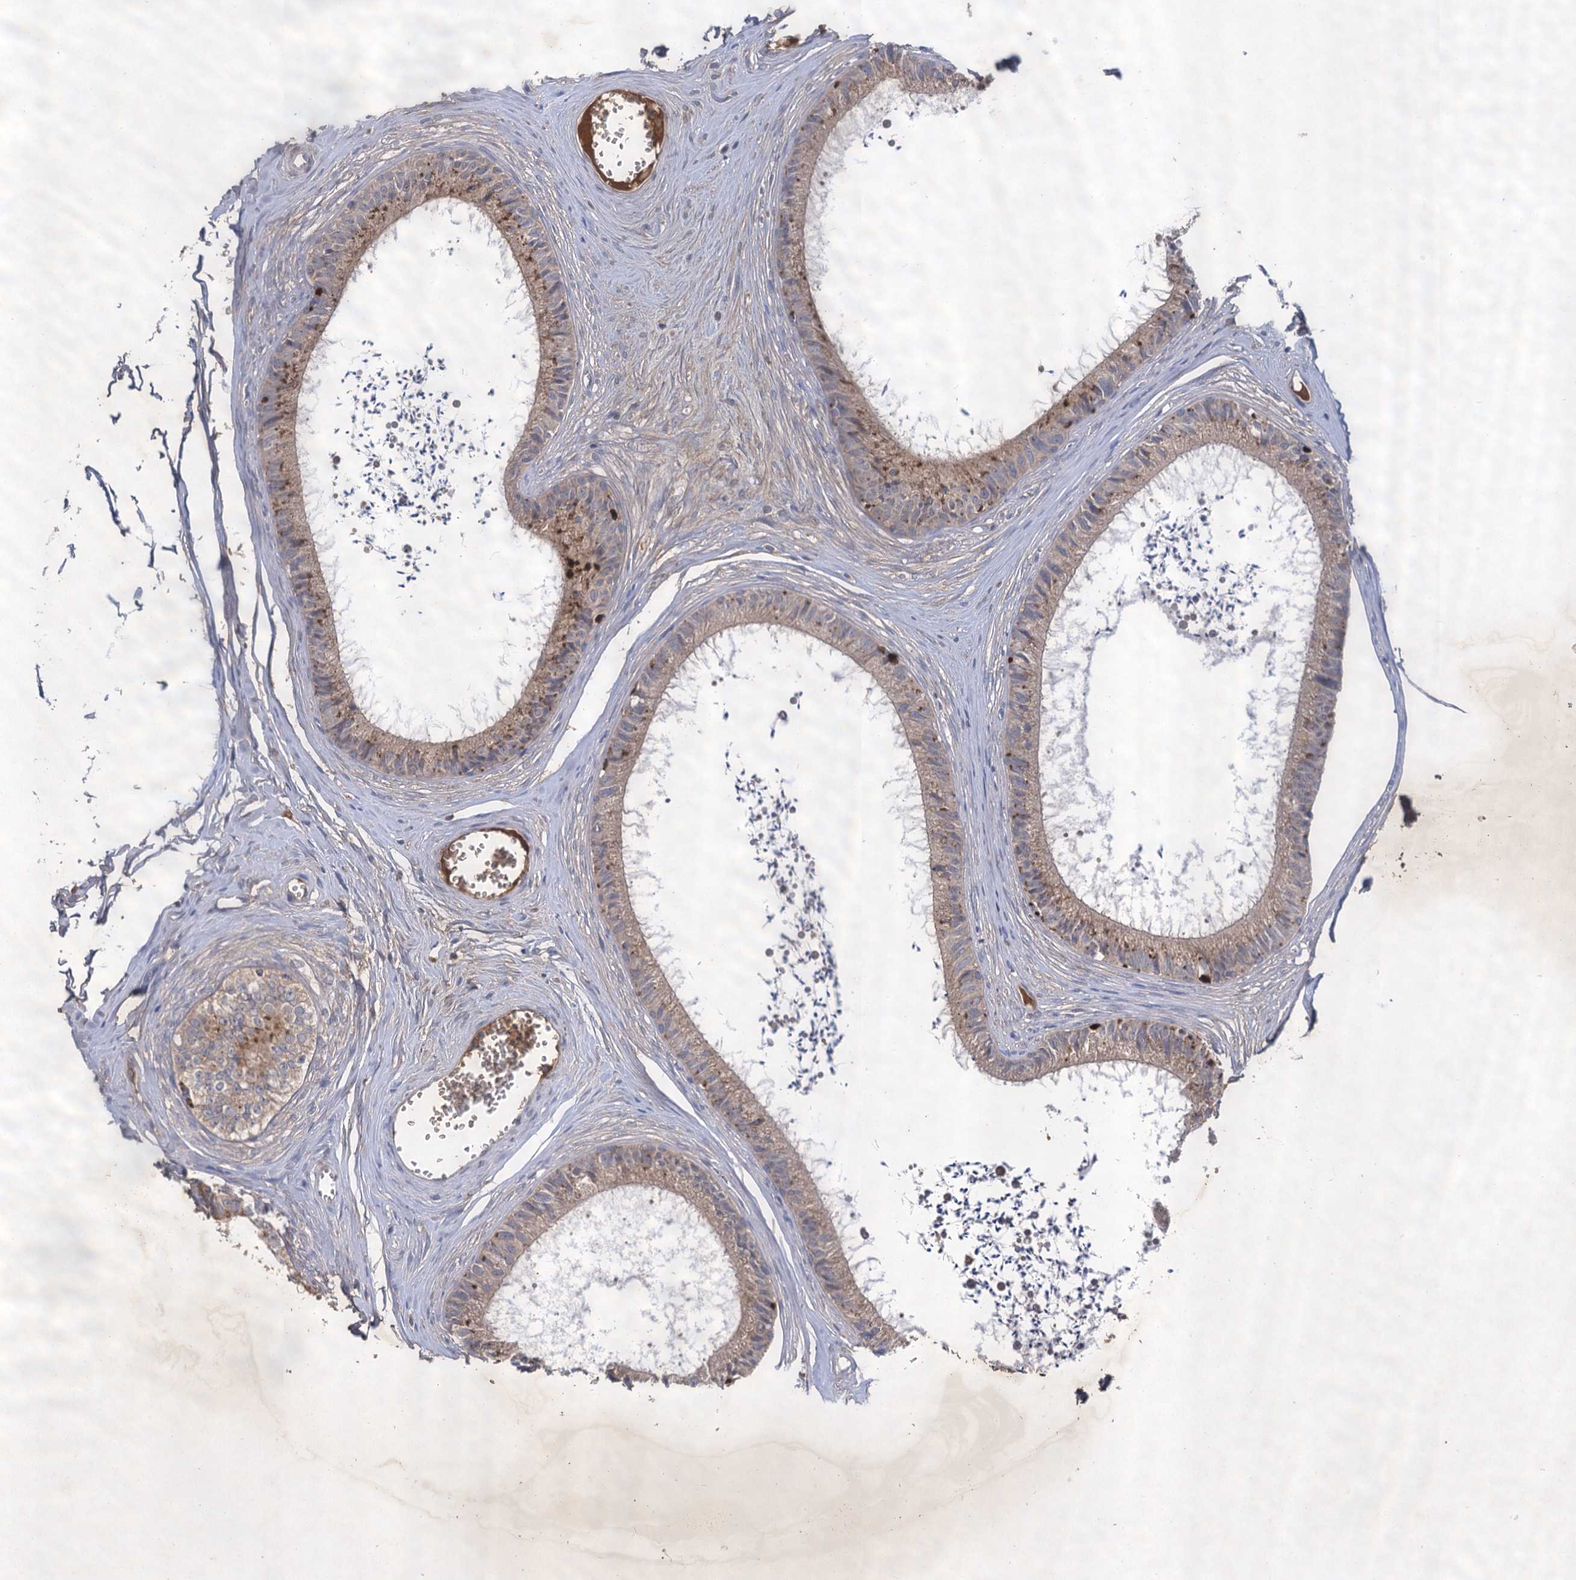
{"staining": {"intensity": "moderate", "quantity": ">75%", "location": "cytoplasmic/membranous"}, "tissue": "epididymis", "cell_type": "Glandular cells", "image_type": "normal", "snomed": [{"axis": "morphology", "description": "Normal tissue, NOS"}, {"axis": "topography", "description": "Epididymis"}], "caption": "Moderate cytoplasmic/membranous protein staining is identified in about >75% of glandular cells in epididymis.", "gene": "USP50", "patient": {"sex": "male", "age": 36}}